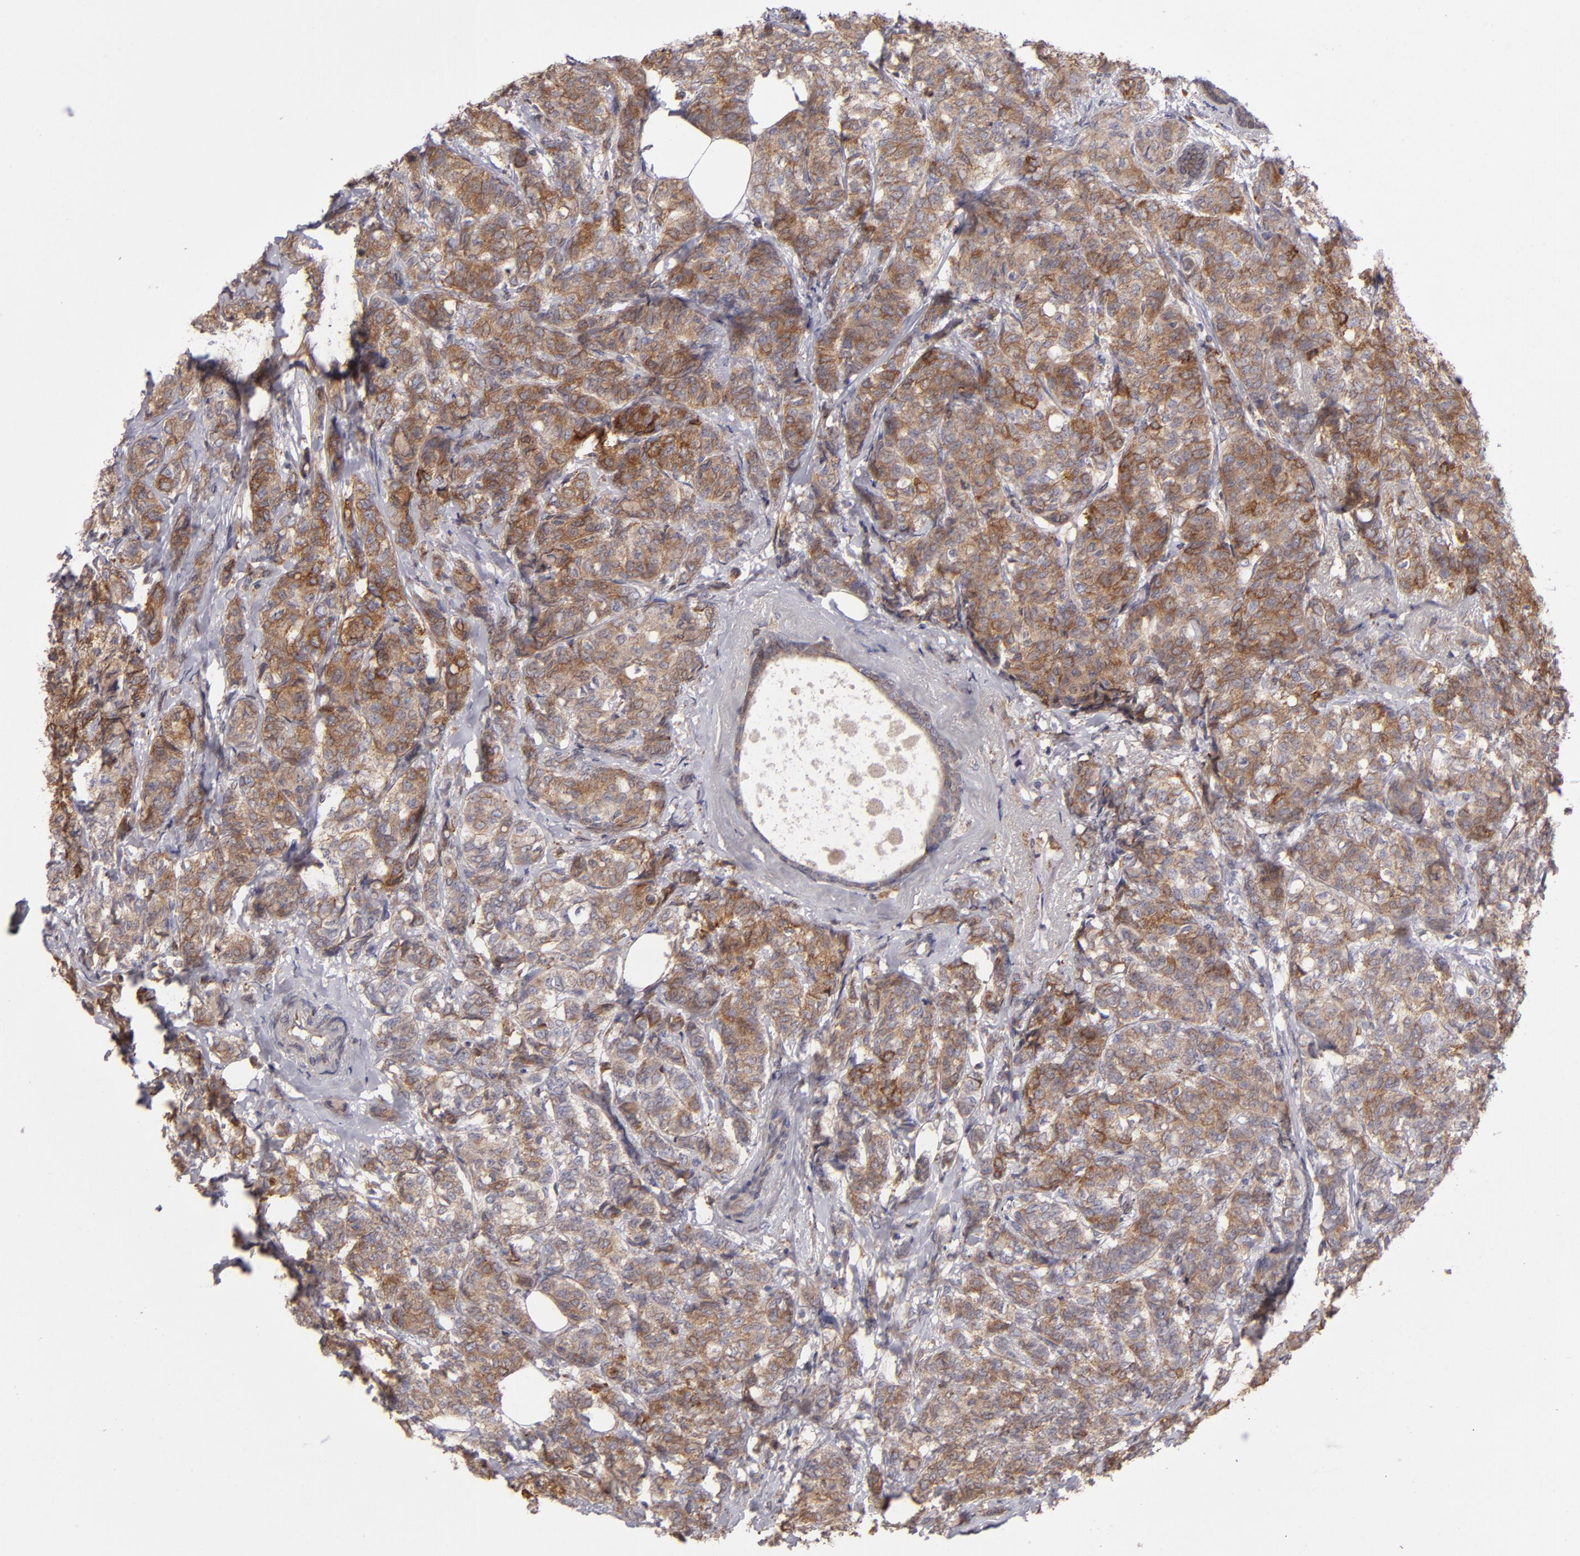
{"staining": {"intensity": "moderate", "quantity": ">75%", "location": "cytoplasmic/membranous"}, "tissue": "breast cancer", "cell_type": "Tumor cells", "image_type": "cancer", "snomed": [{"axis": "morphology", "description": "Lobular carcinoma"}, {"axis": "topography", "description": "Breast"}], "caption": "Immunohistochemistry (IHC) image of human breast cancer (lobular carcinoma) stained for a protein (brown), which reveals medium levels of moderate cytoplasmic/membranous staining in approximately >75% of tumor cells.", "gene": "CFB", "patient": {"sex": "female", "age": 60}}